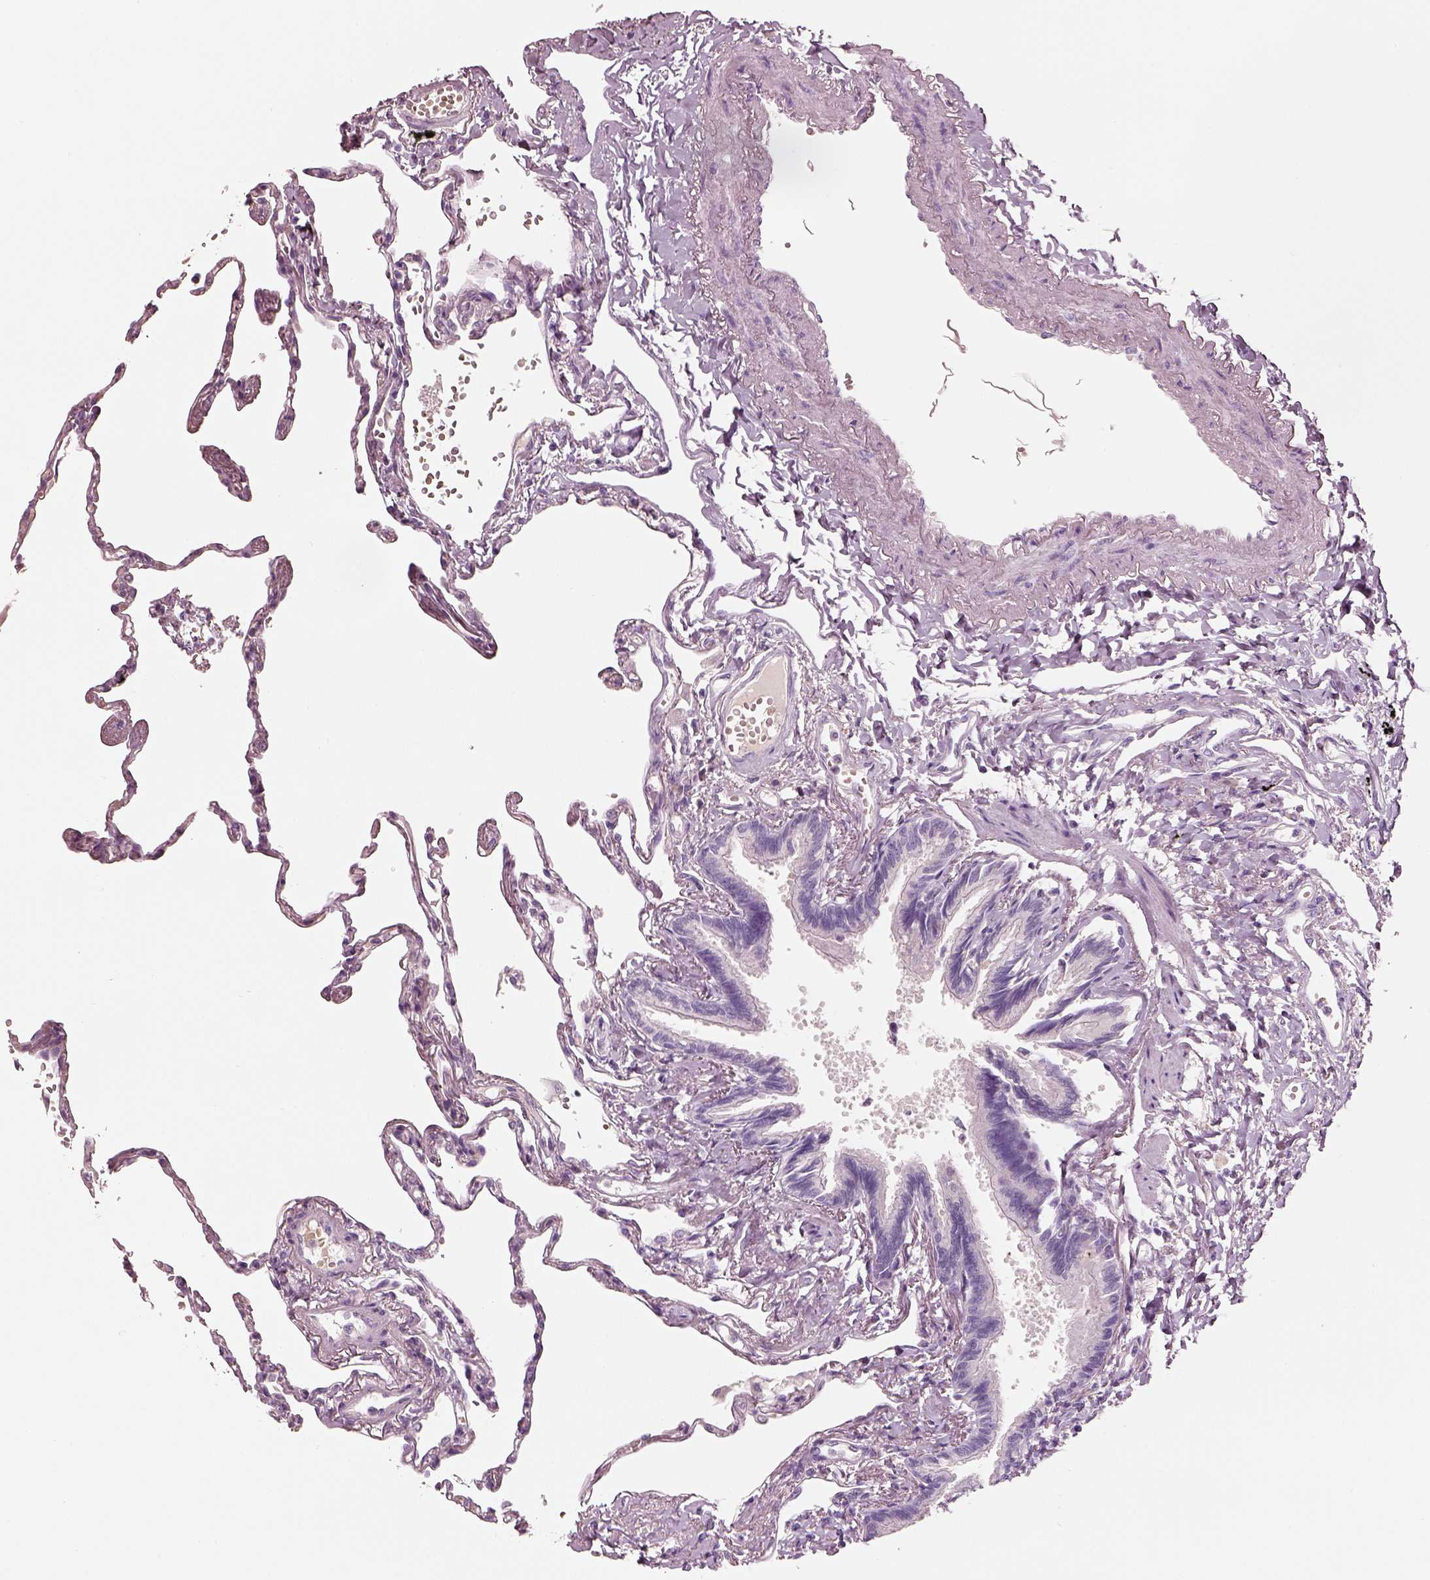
{"staining": {"intensity": "negative", "quantity": "none", "location": "none"}, "tissue": "lung", "cell_type": "Alveolar cells", "image_type": "normal", "snomed": [{"axis": "morphology", "description": "Normal tissue, NOS"}, {"axis": "topography", "description": "Lung"}], "caption": "DAB immunohistochemical staining of normal human lung exhibits no significant expression in alveolar cells. (Immunohistochemistry (ihc), brightfield microscopy, high magnification).", "gene": "ELSPBP1", "patient": {"sex": "male", "age": 78}}